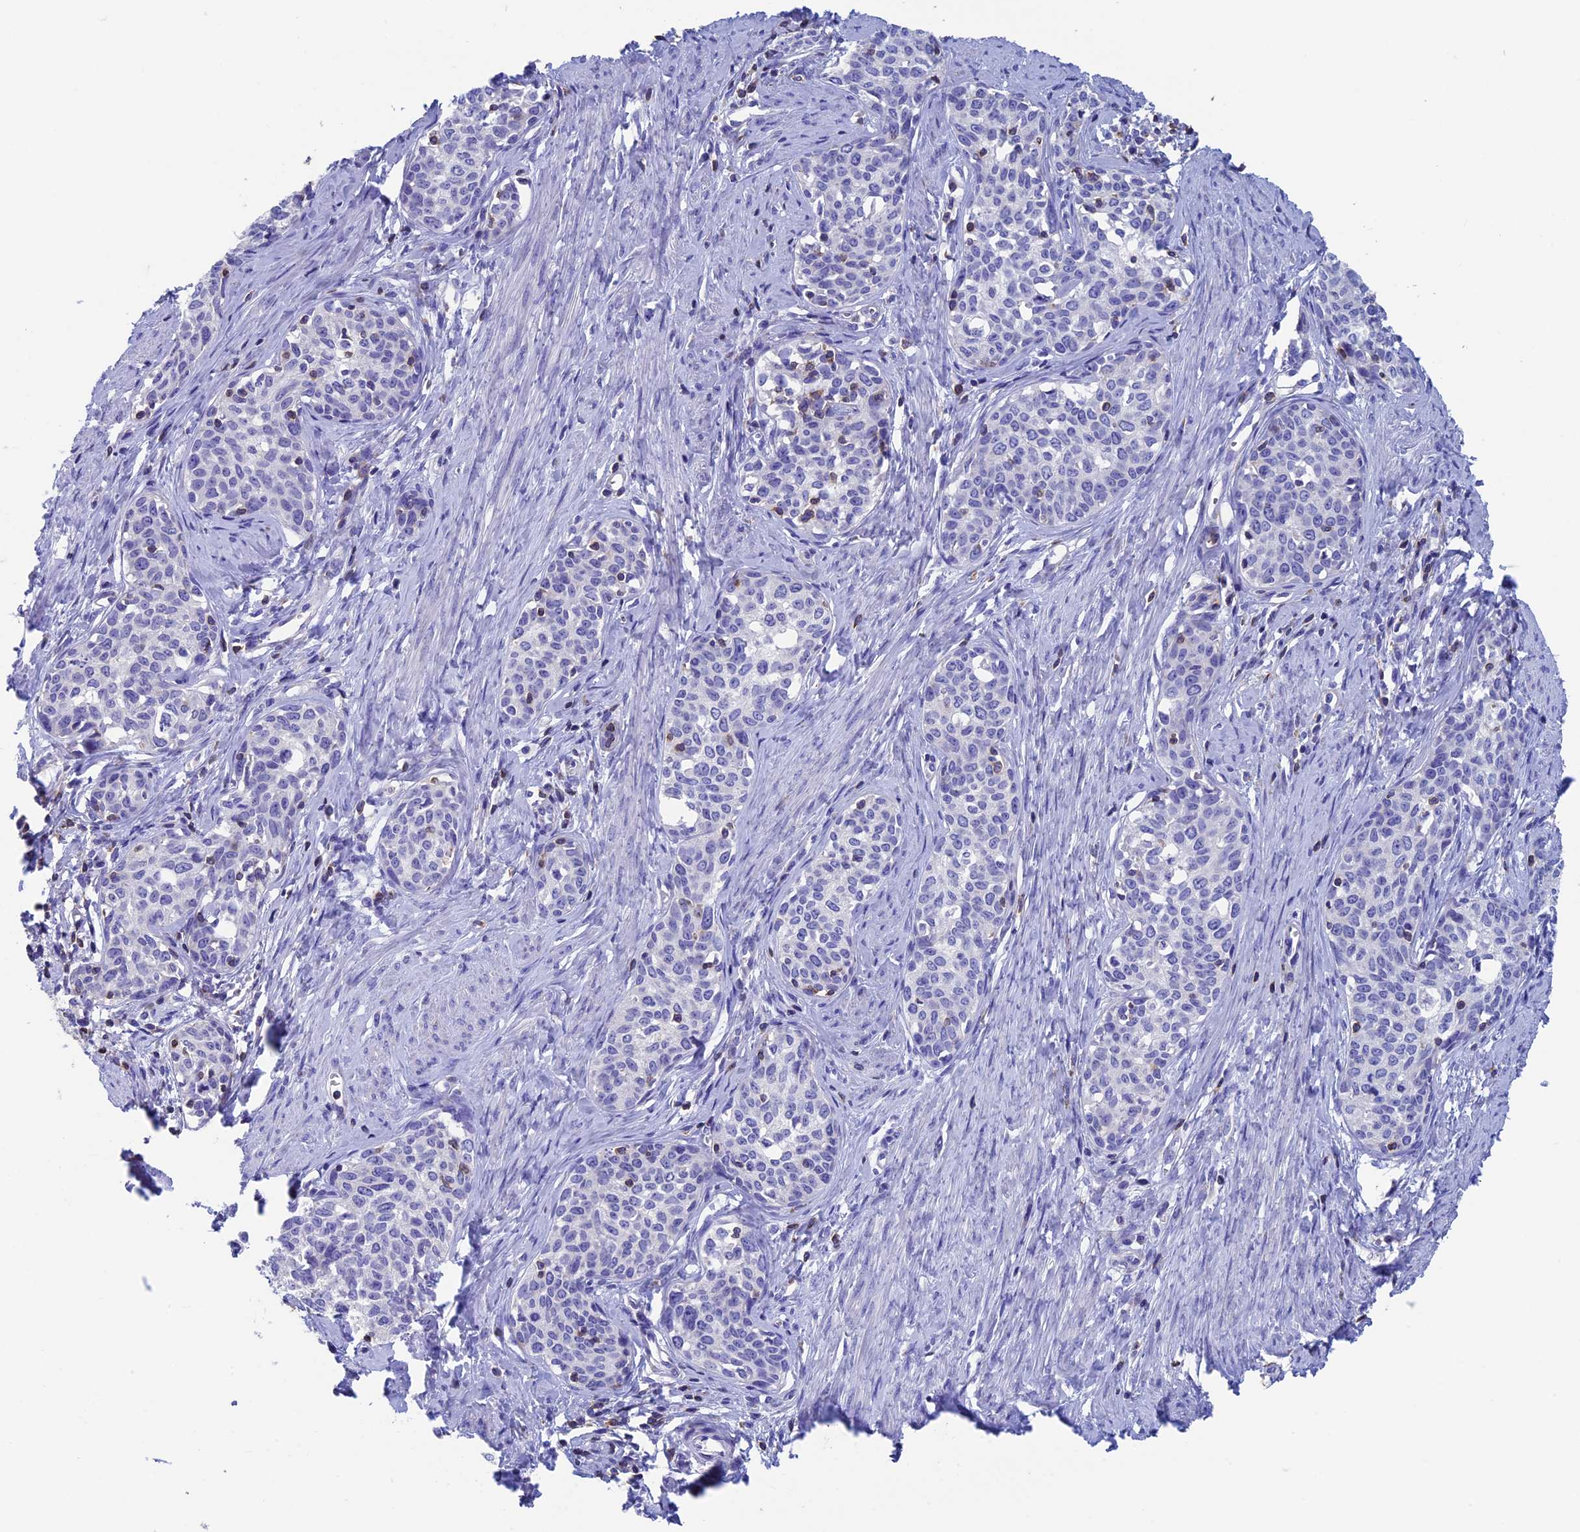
{"staining": {"intensity": "negative", "quantity": "none", "location": "none"}, "tissue": "cervical cancer", "cell_type": "Tumor cells", "image_type": "cancer", "snomed": [{"axis": "morphology", "description": "Squamous cell carcinoma, NOS"}, {"axis": "topography", "description": "Cervix"}], "caption": "Tumor cells are negative for brown protein staining in cervical squamous cell carcinoma. Nuclei are stained in blue.", "gene": "SEPTIN1", "patient": {"sex": "female", "age": 52}}